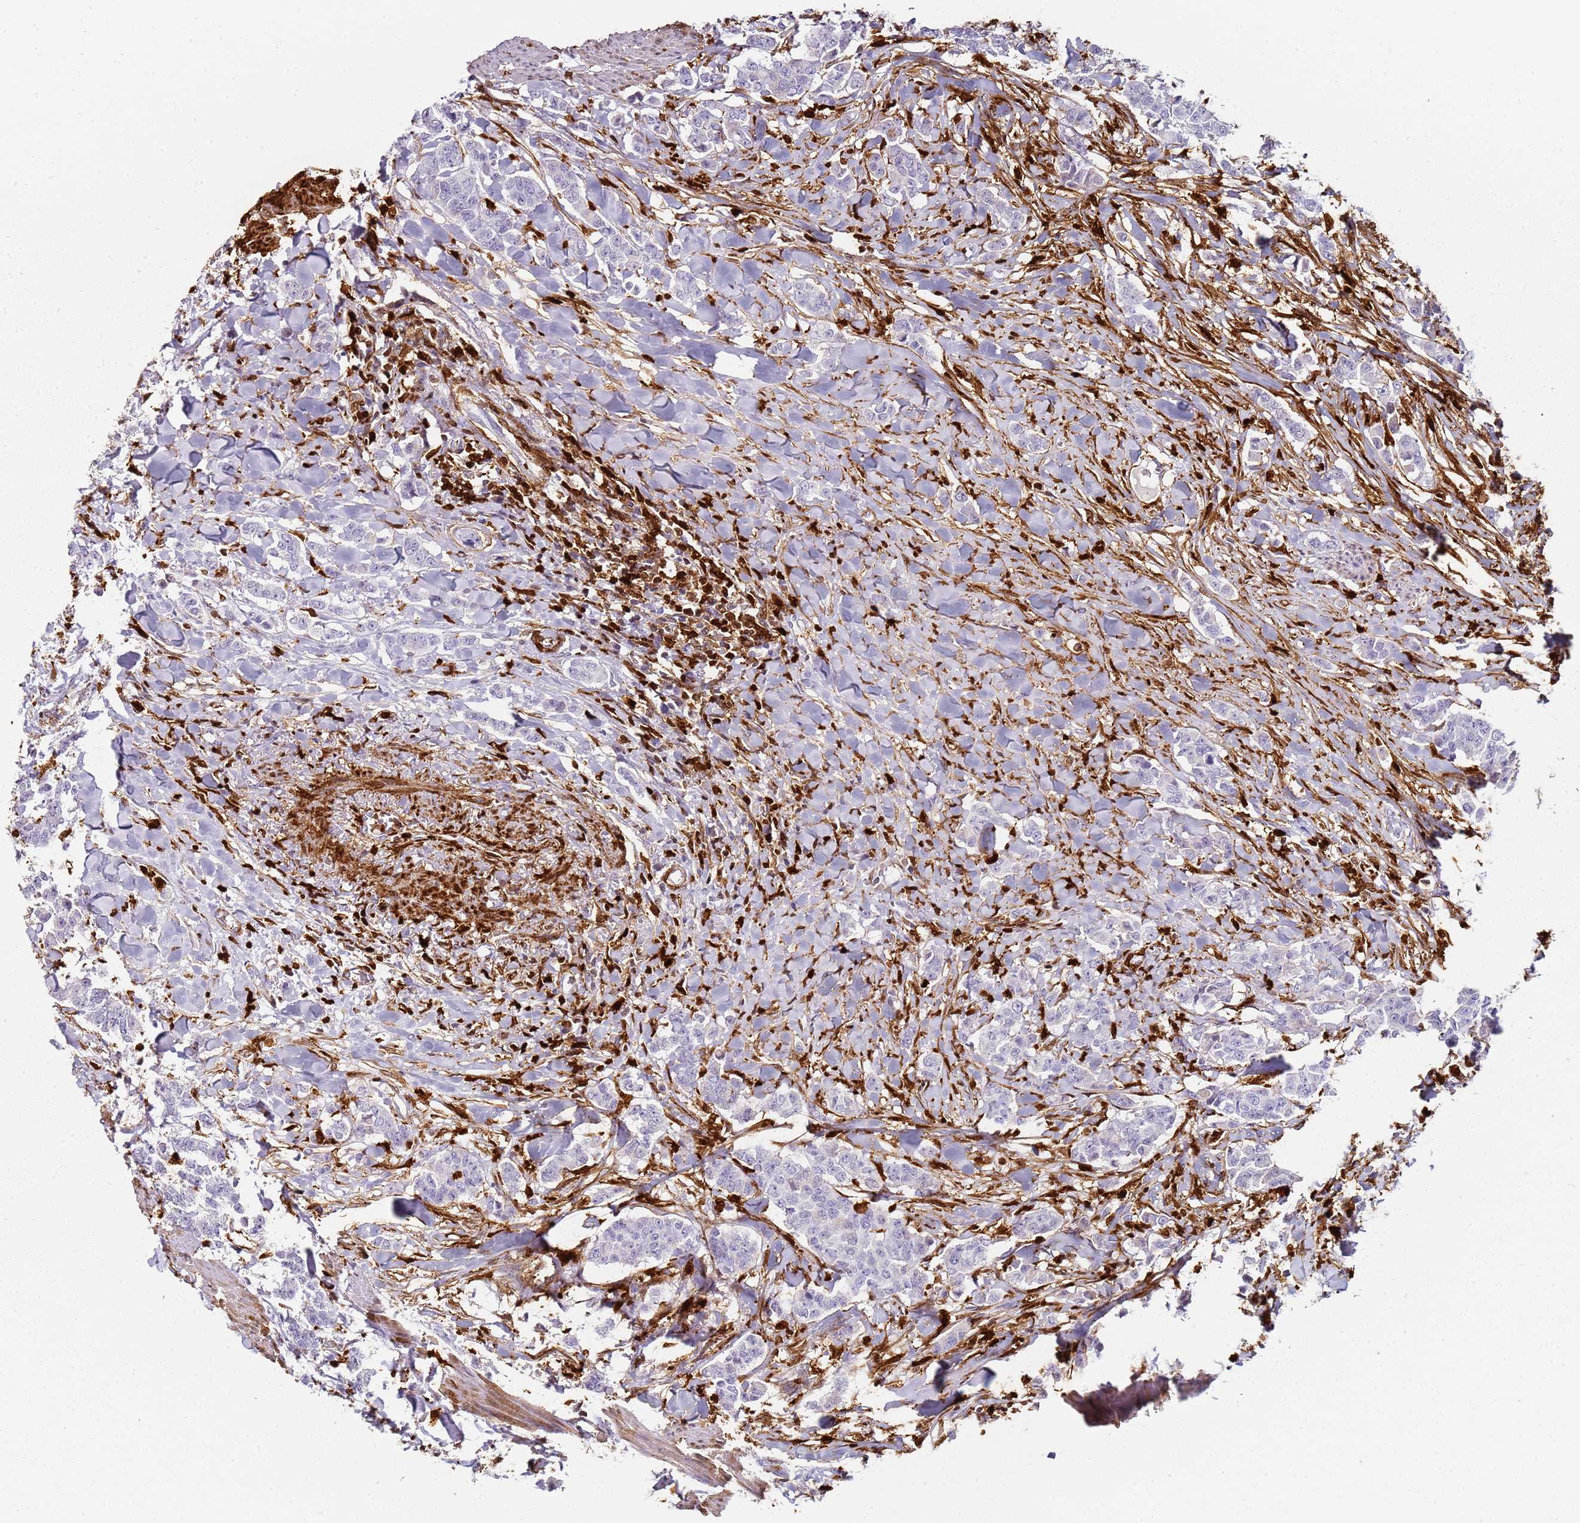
{"staining": {"intensity": "negative", "quantity": "none", "location": "none"}, "tissue": "breast cancer", "cell_type": "Tumor cells", "image_type": "cancer", "snomed": [{"axis": "morphology", "description": "Duct carcinoma"}, {"axis": "topography", "description": "Breast"}], "caption": "IHC image of human infiltrating ductal carcinoma (breast) stained for a protein (brown), which reveals no expression in tumor cells.", "gene": "S100A4", "patient": {"sex": "female", "age": 40}}